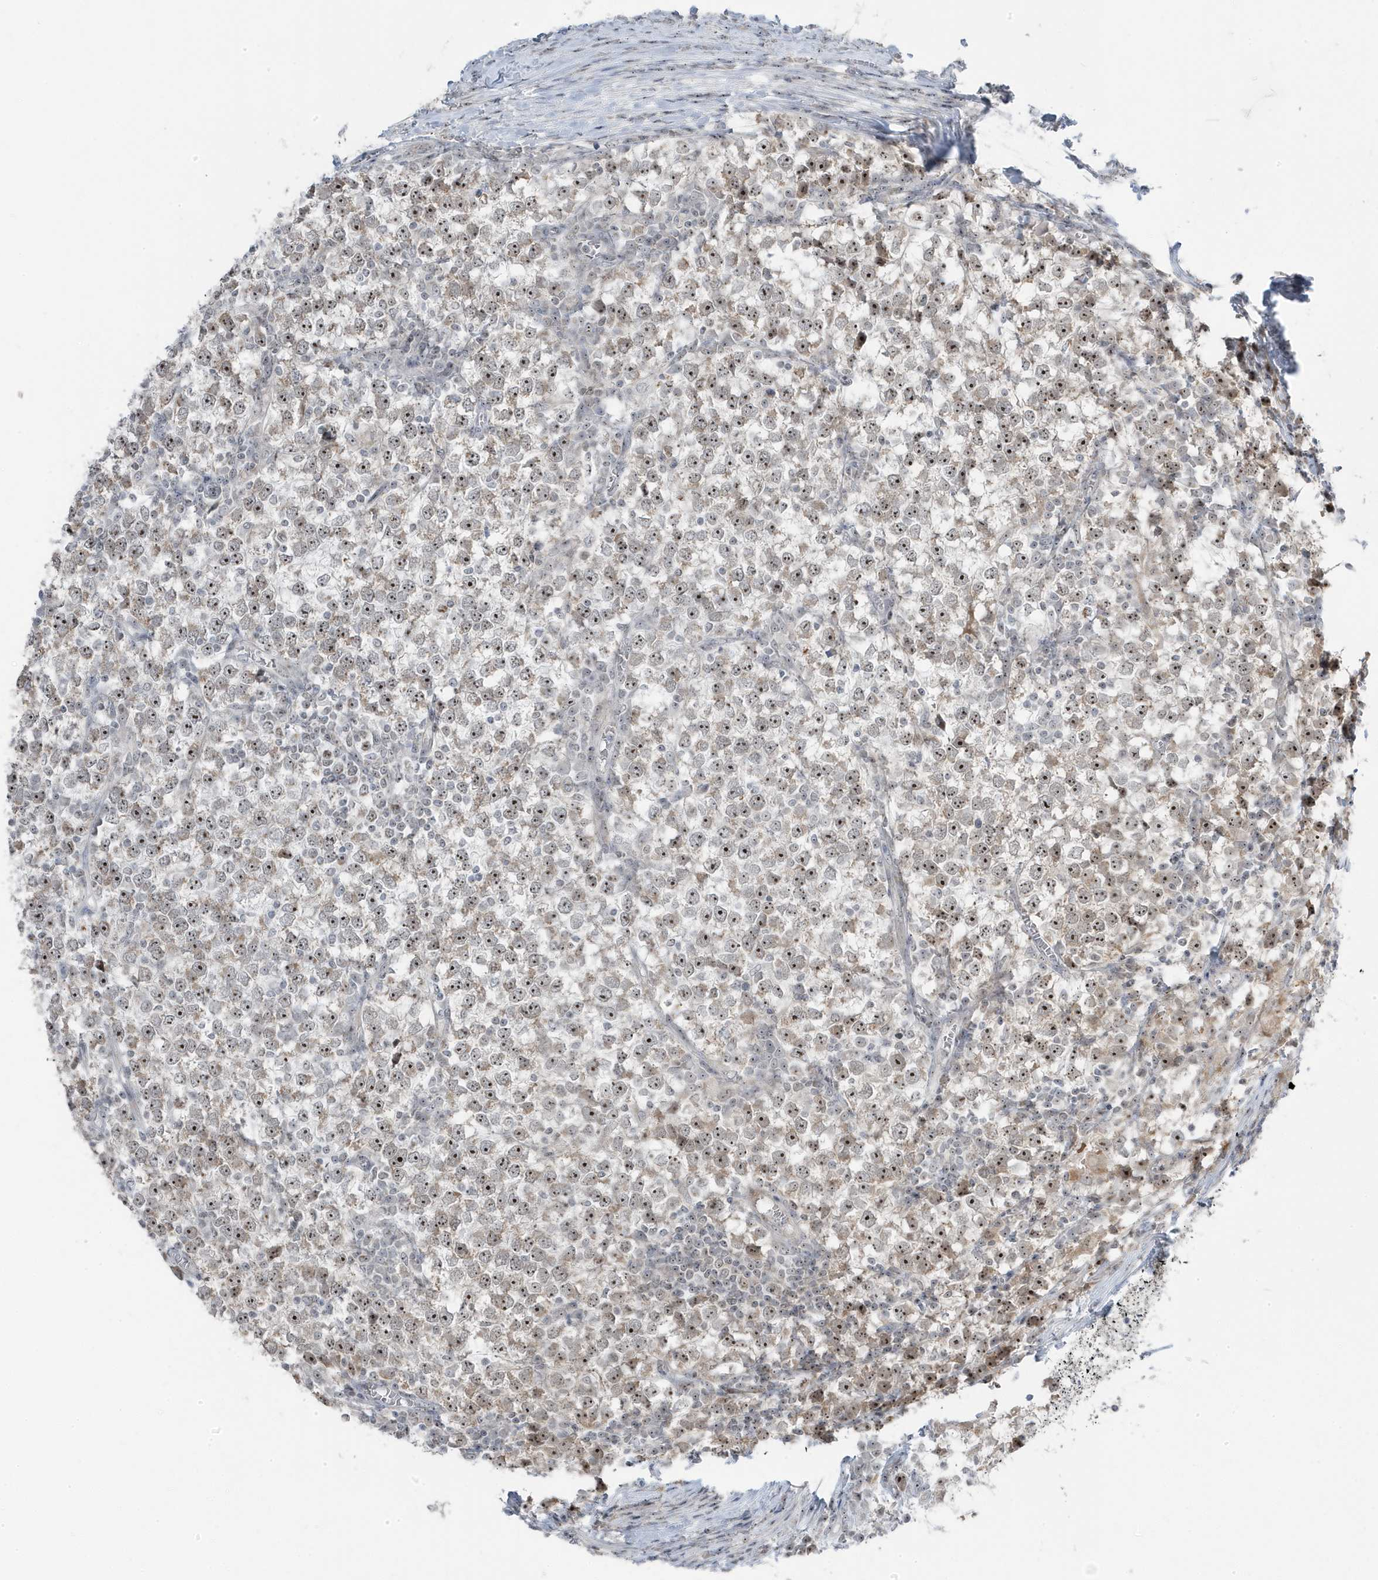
{"staining": {"intensity": "moderate", "quantity": "25%-75%", "location": "nuclear"}, "tissue": "testis cancer", "cell_type": "Tumor cells", "image_type": "cancer", "snomed": [{"axis": "morphology", "description": "Seminoma, NOS"}, {"axis": "topography", "description": "Testis"}], "caption": "A brown stain shows moderate nuclear staining of a protein in testis seminoma tumor cells.", "gene": "TSEN15", "patient": {"sex": "male", "age": 65}}